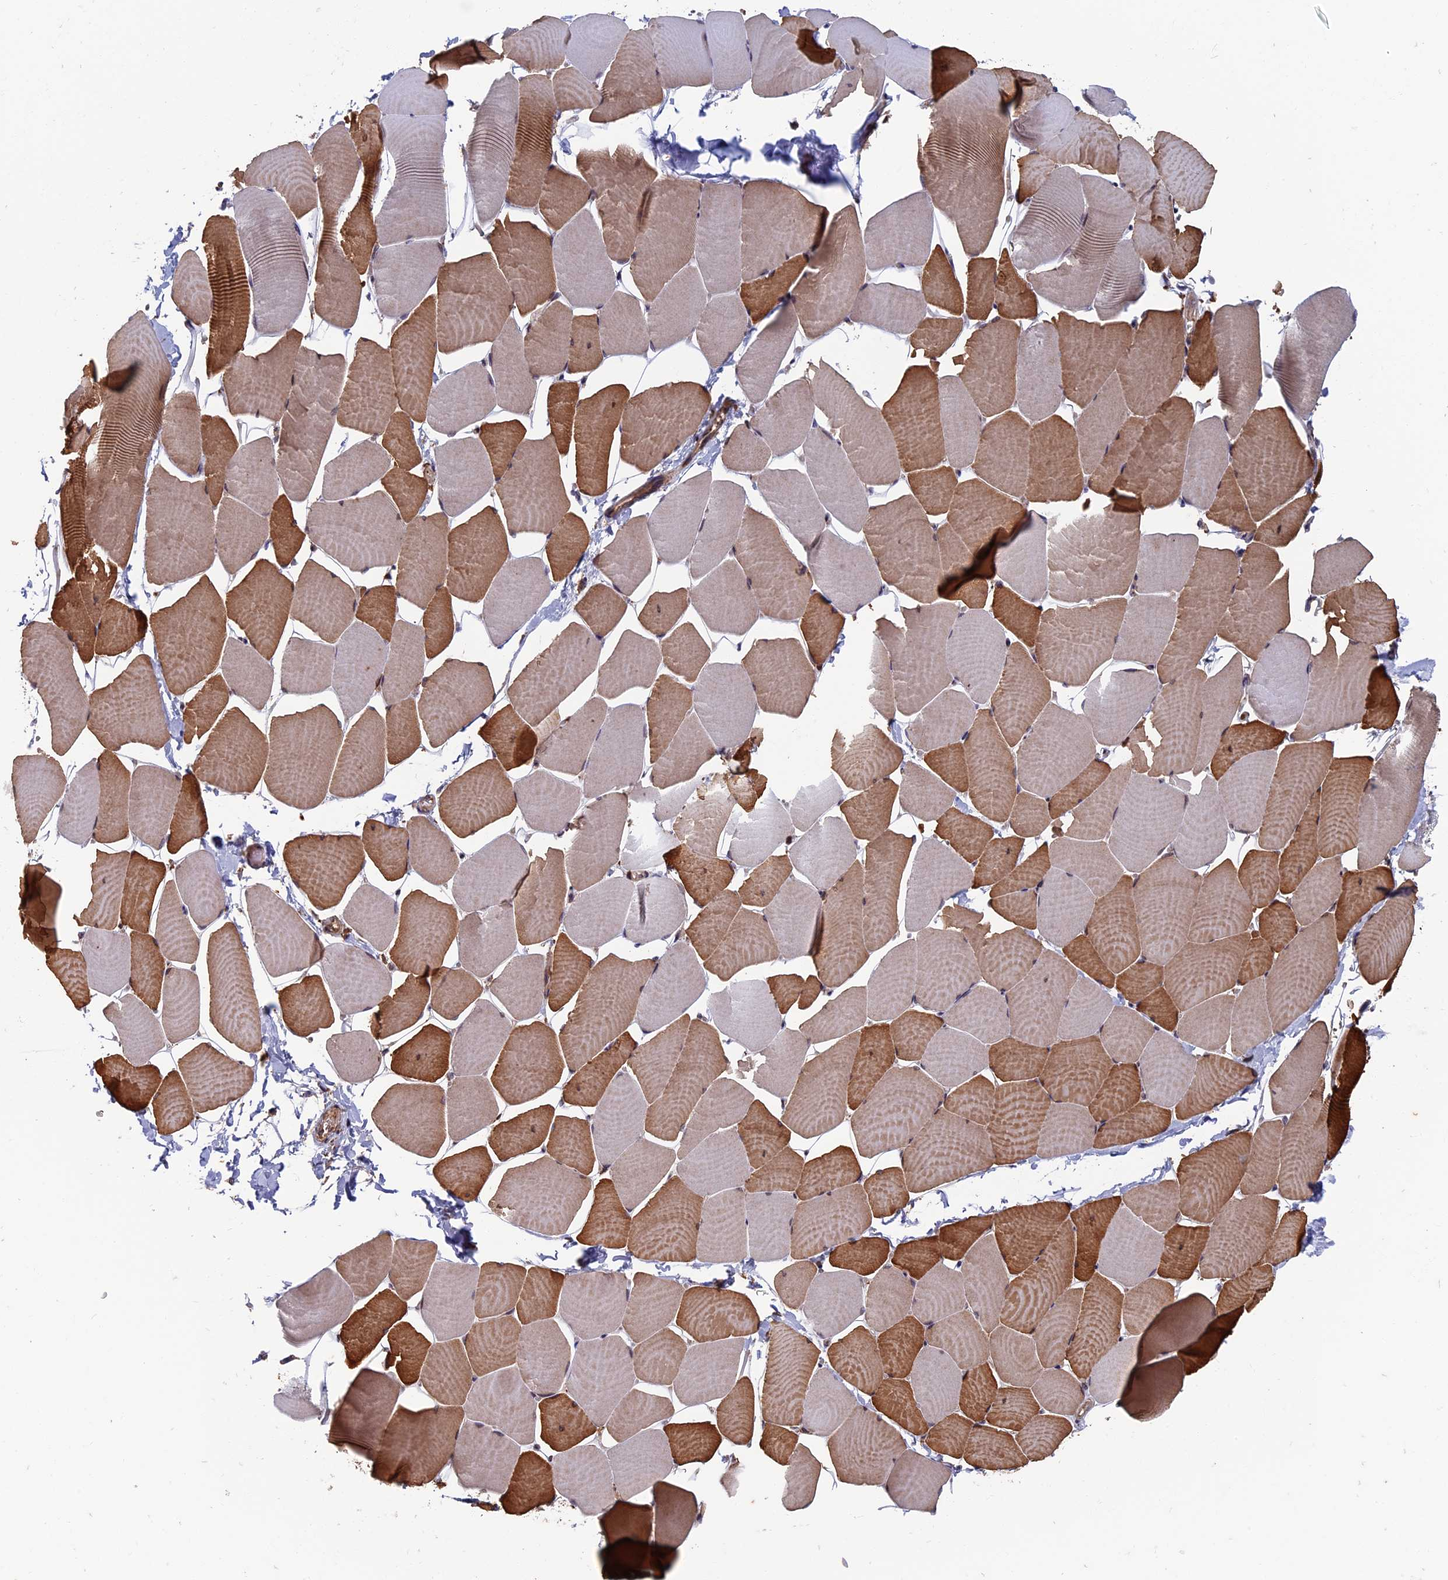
{"staining": {"intensity": "moderate", "quantity": "25%-75%", "location": "cytoplasmic/membranous"}, "tissue": "skeletal muscle", "cell_type": "Myocytes", "image_type": "normal", "snomed": [{"axis": "morphology", "description": "Normal tissue, NOS"}, {"axis": "topography", "description": "Skeletal muscle"}], "caption": "Protein staining of normal skeletal muscle demonstrates moderate cytoplasmic/membranous staining in approximately 25%-75% of myocytes.", "gene": "RASGRF1", "patient": {"sex": "male", "age": 25}}